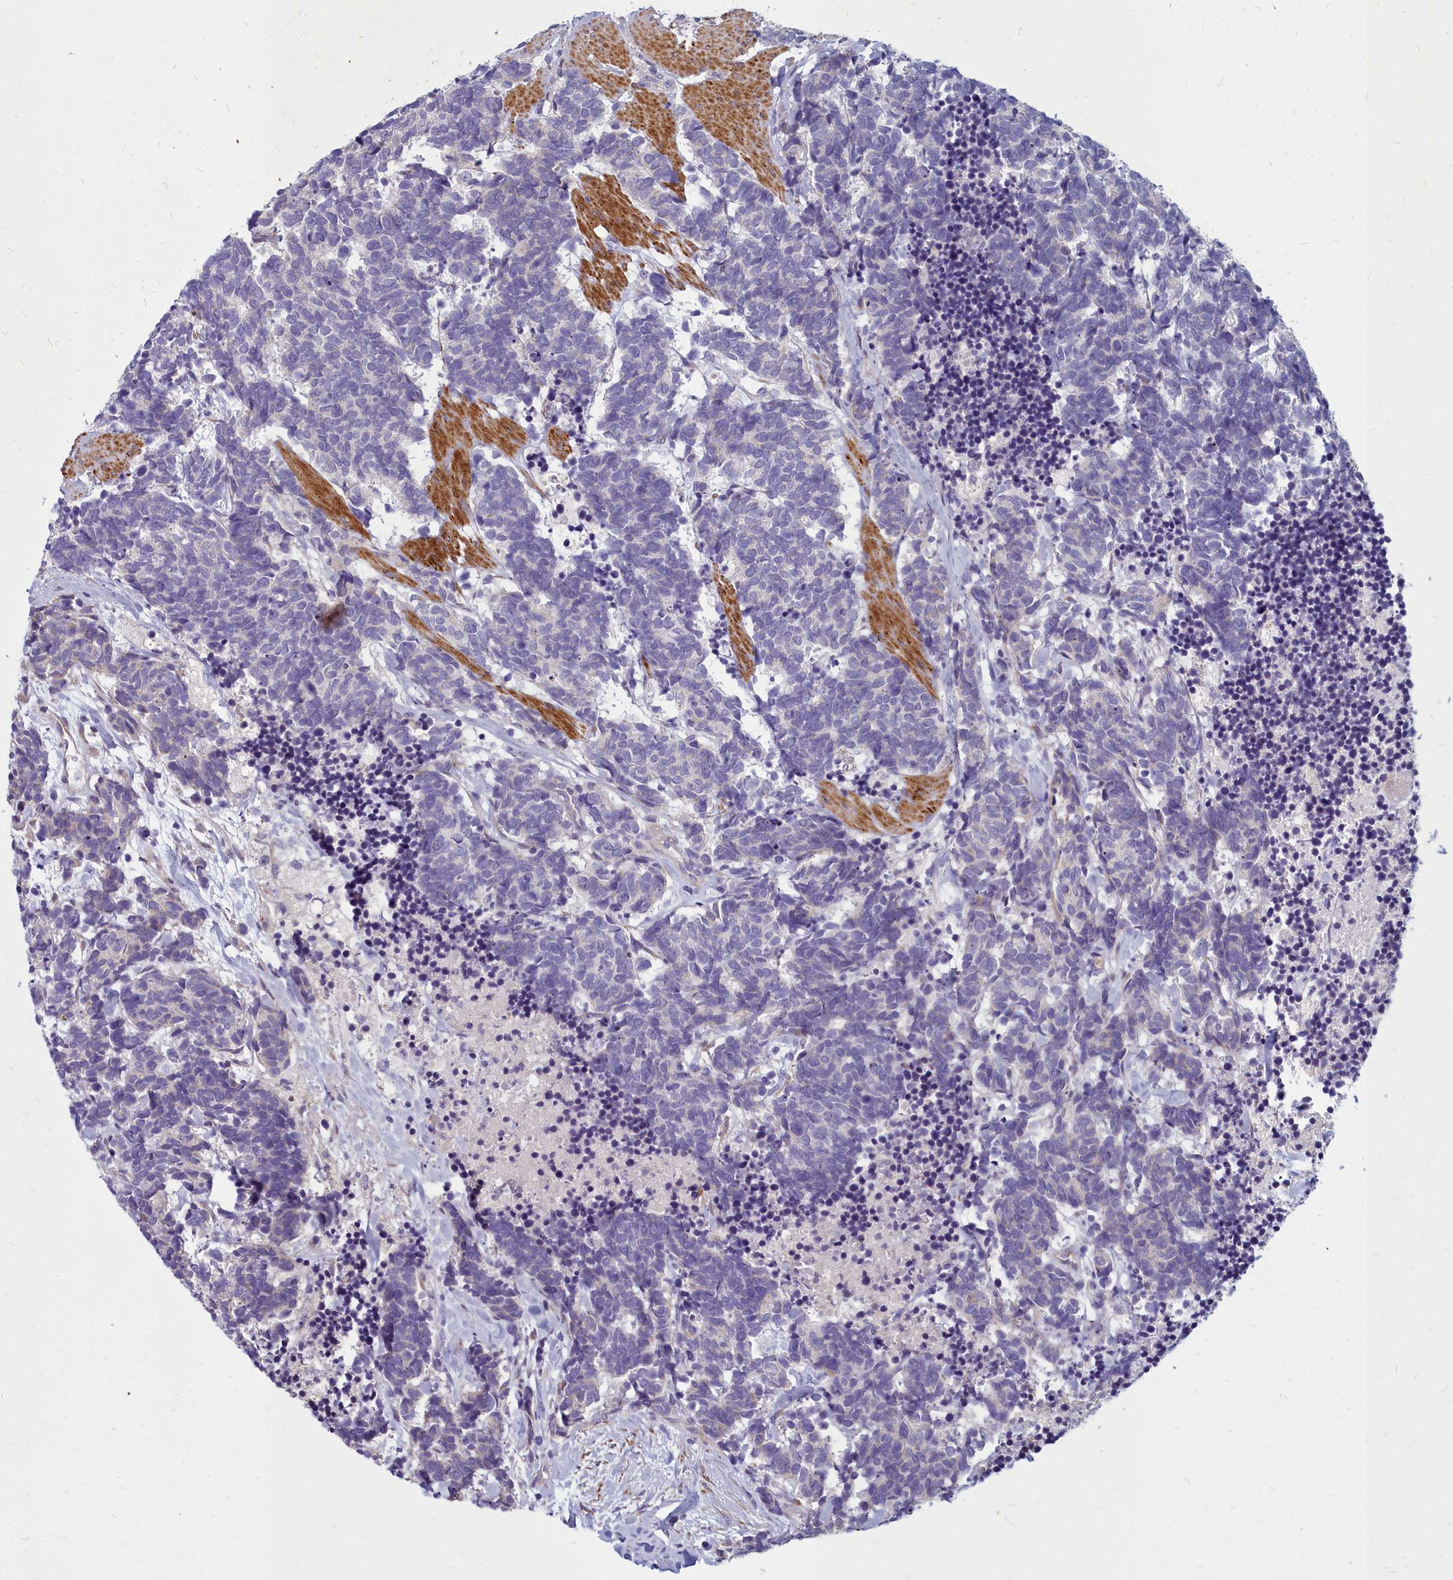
{"staining": {"intensity": "negative", "quantity": "none", "location": "none"}, "tissue": "carcinoid", "cell_type": "Tumor cells", "image_type": "cancer", "snomed": [{"axis": "morphology", "description": "Carcinoma, NOS"}, {"axis": "morphology", "description": "Carcinoid, malignant, NOS"}, {"axis": "topography", "description": "Prostate"}], "caption": "An IHC micrograph of carcinoma is shown. There is no staining in tumor cells of carcinoma.", "gene": "SMPD4", "patient": {"sex": "male", "age": 57}}